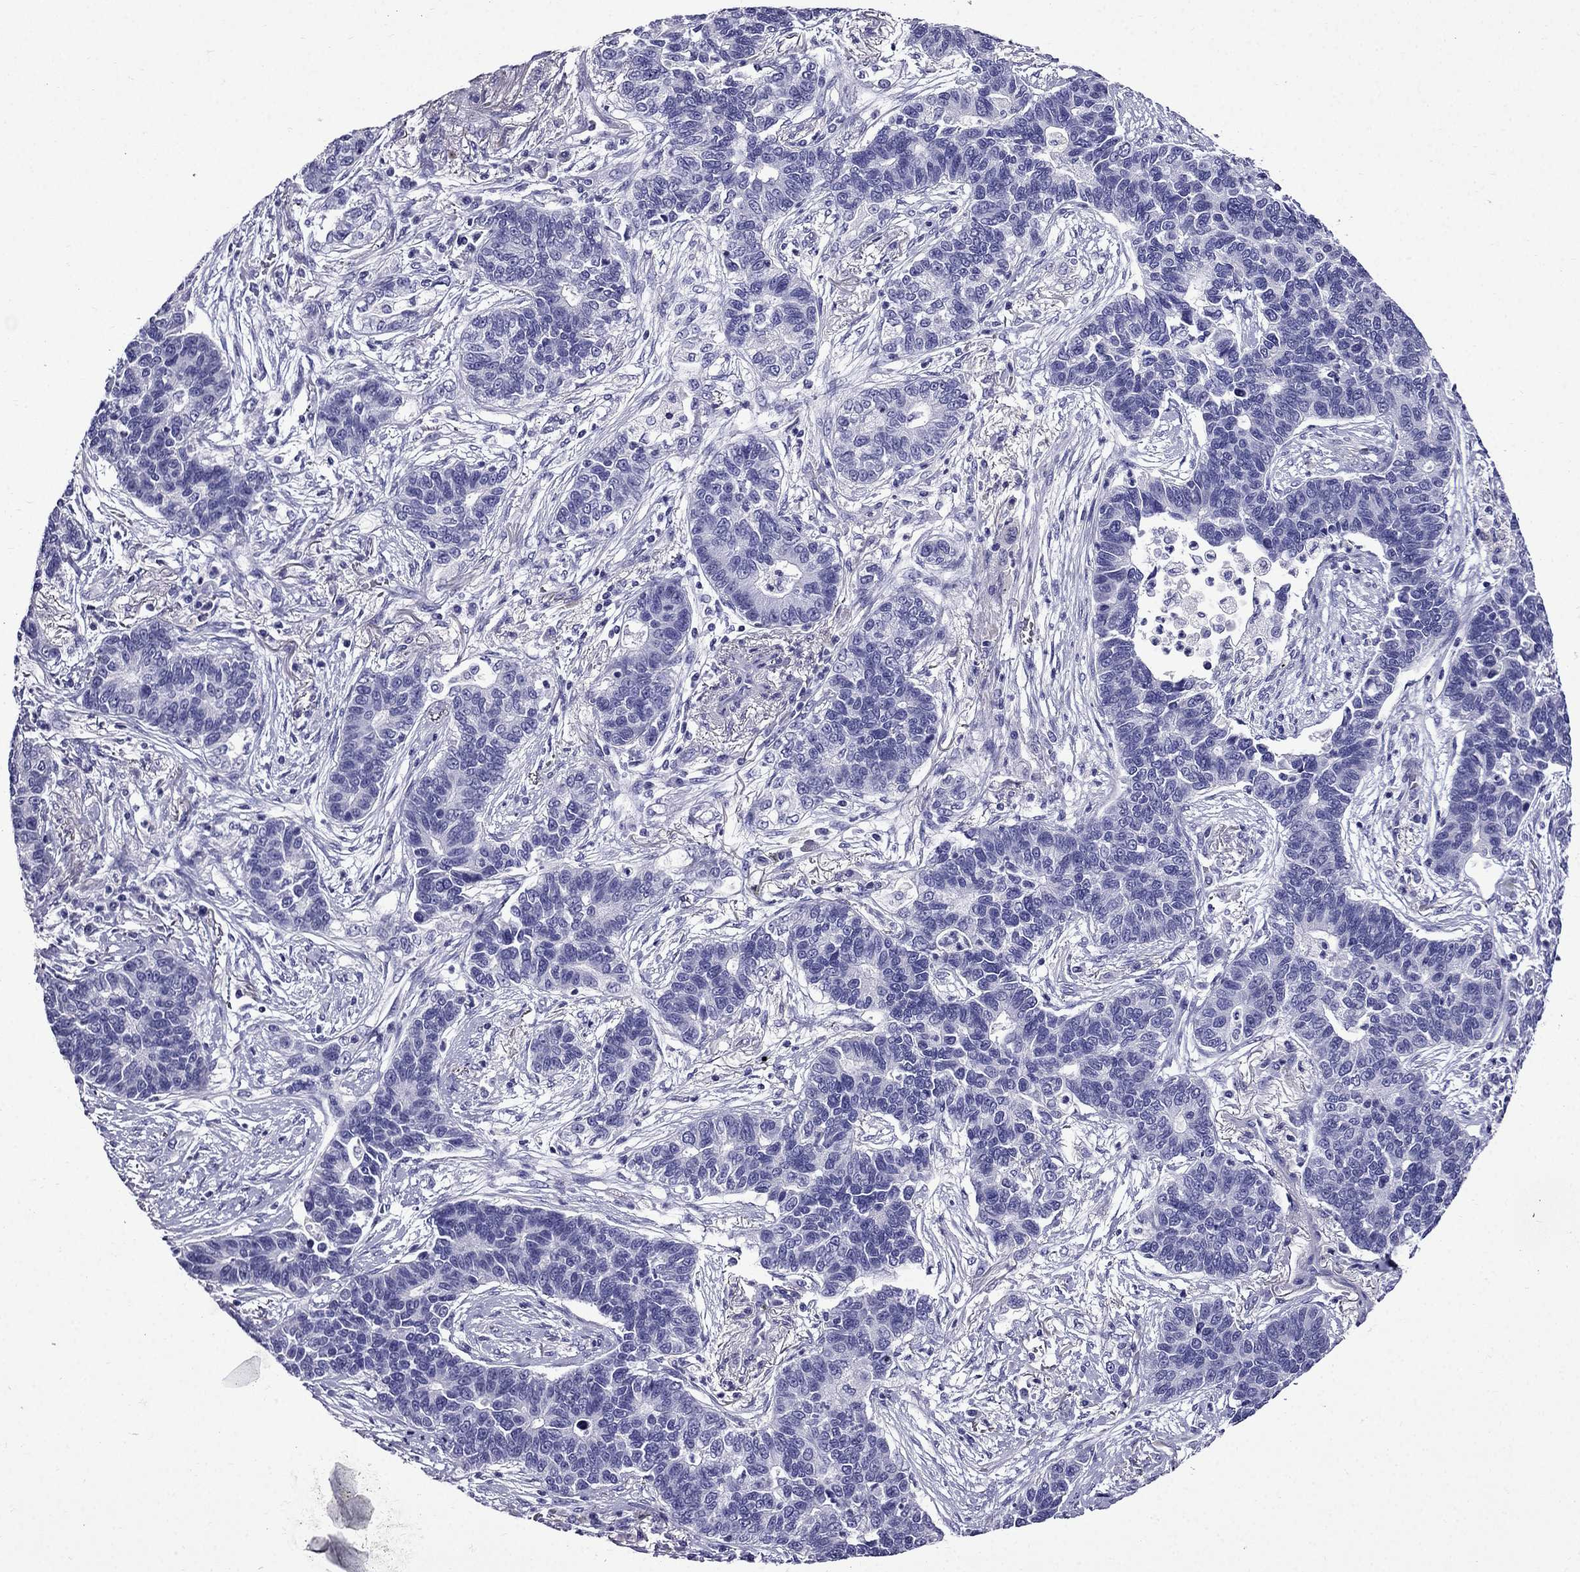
{"staining": {"intensity": "negative", "quantity": "none", "location": "none"}, "tissue": "lung cancer", "cell_type": "Tumor cells", "image_type": "cancer", "snomed": [{"axis": "morphology", "description": "Adenocarcinoma, NOS"}, {"axis": "topography", "description": "Lung"}], "caption": "Tumor cells show no significant positivity in lung cancer (adenocarcinoma).", "gene": "ERC2", "patient": {"sex": "female", "age": 57}}